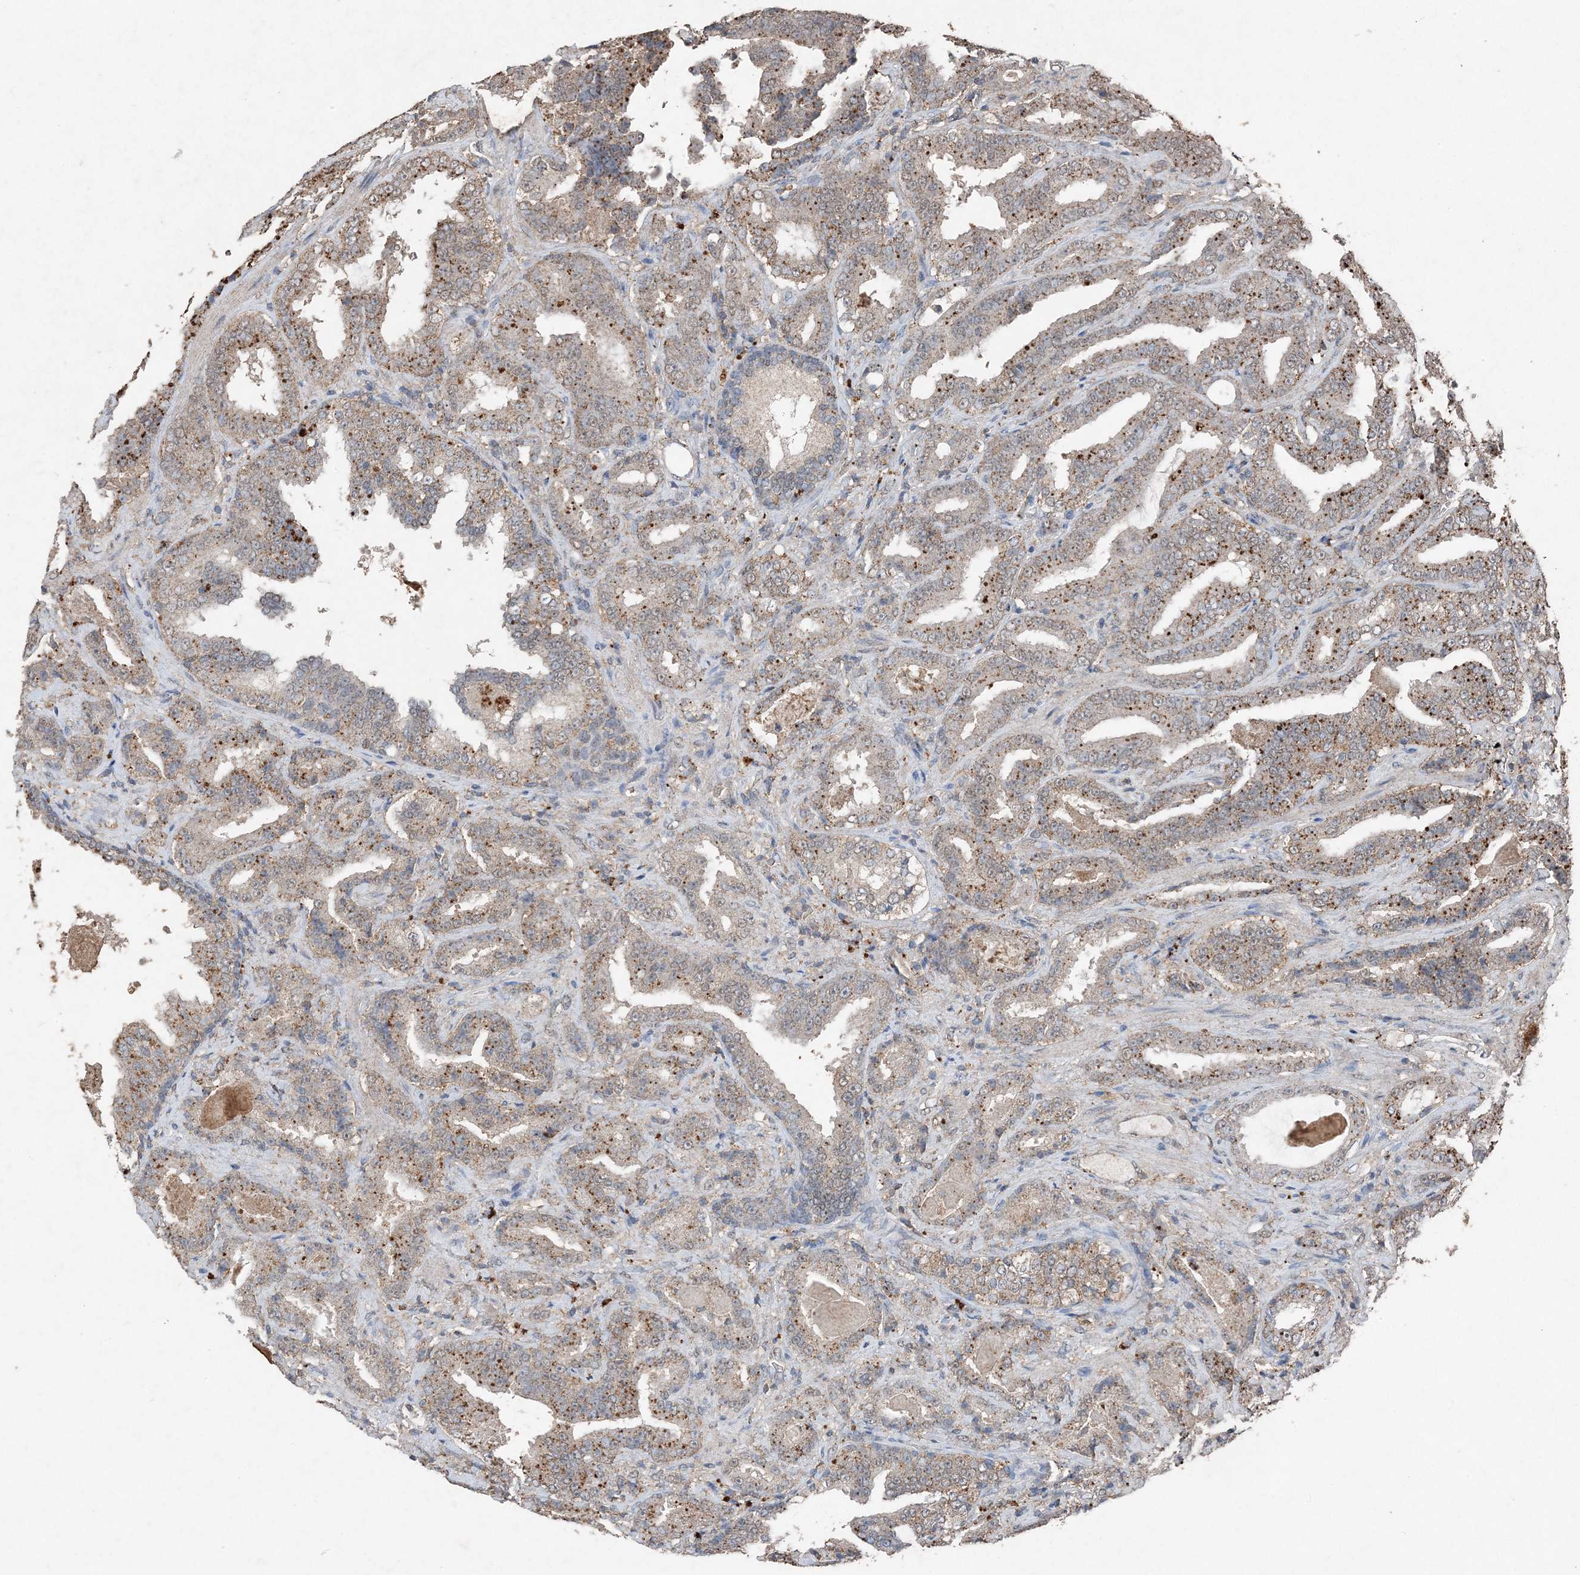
{"staining": {"intensity": "moderate", "quantity": "25%-75%", "location": "cytoplasmic/membranous"}, "tissue": "prostate cancer", "cell_type": "Tumor cells", "image_type": "cancer", "snomed": [{"axis": "morphology", "description": "Adenocarcinoma, Low grade"}, {"axis": "topography", "description": "Prostate"}], "caption": "IHC staining of prostate cancer, which reveals medium levels of moderate cytoplasmic/membranous positivity in approximately 25%-75% of tumor cells indicating moderate cytoplasmic/membranous protein expression. The staining was performed using DAB (brown) for protein detection and nuclei were counterstained in hematoxylin (blue).", "gene": "FCN3", "patient": {"sex": "male", "age": 60}}